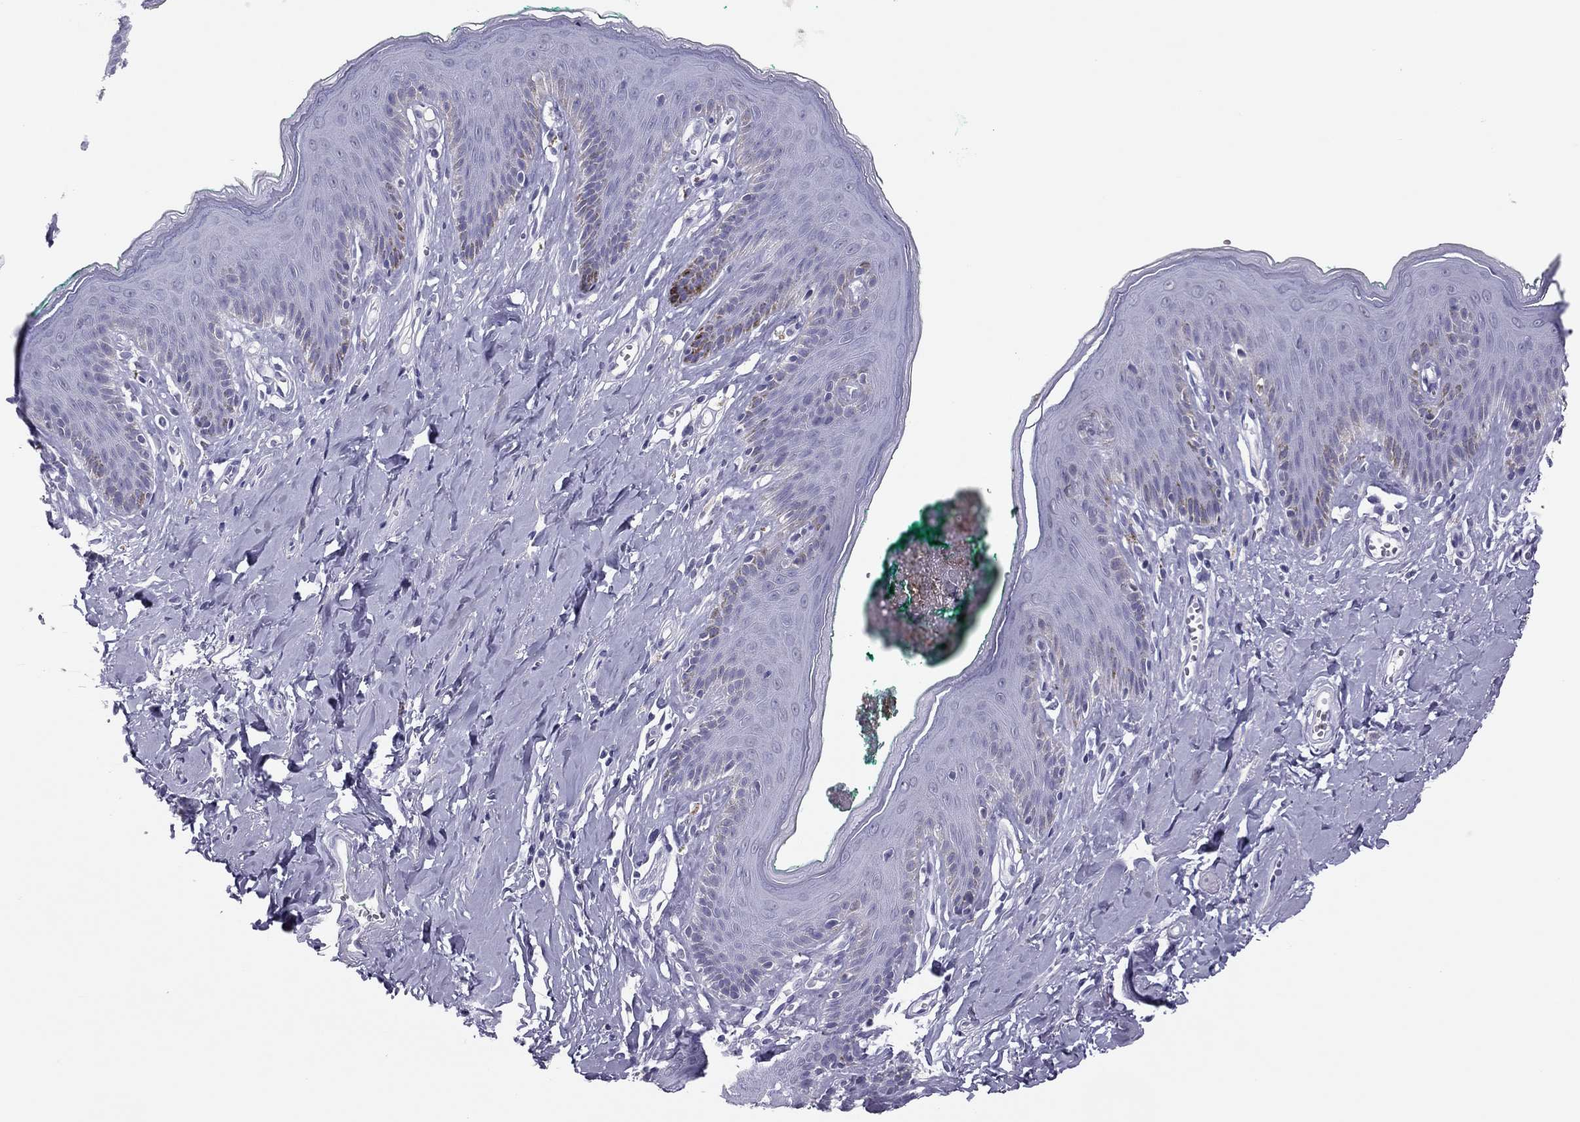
{"staining": {"intensity": "negative", "quantity": "none", "location": "none"}, "tissue": "skin", "cell_type": "Epidermal cells", "image_type": "normal", "snomed": [{"axis": "morphology", "description": "Normal tissue, NOS"}, {"axis": "topography", "description": "Vulva"}], "caption": "This image is of normal skin stained with immunohistochemistry (IHC) to label a protein in brown with the nuclei are counter-stained blue. There is no positivity in epidermal cells. (Immunohistochemistry (ihc), brightfield microscopy, high magnification).", "gene": "PHOX2A", "patient": {"sex": "female", "age": 66}}